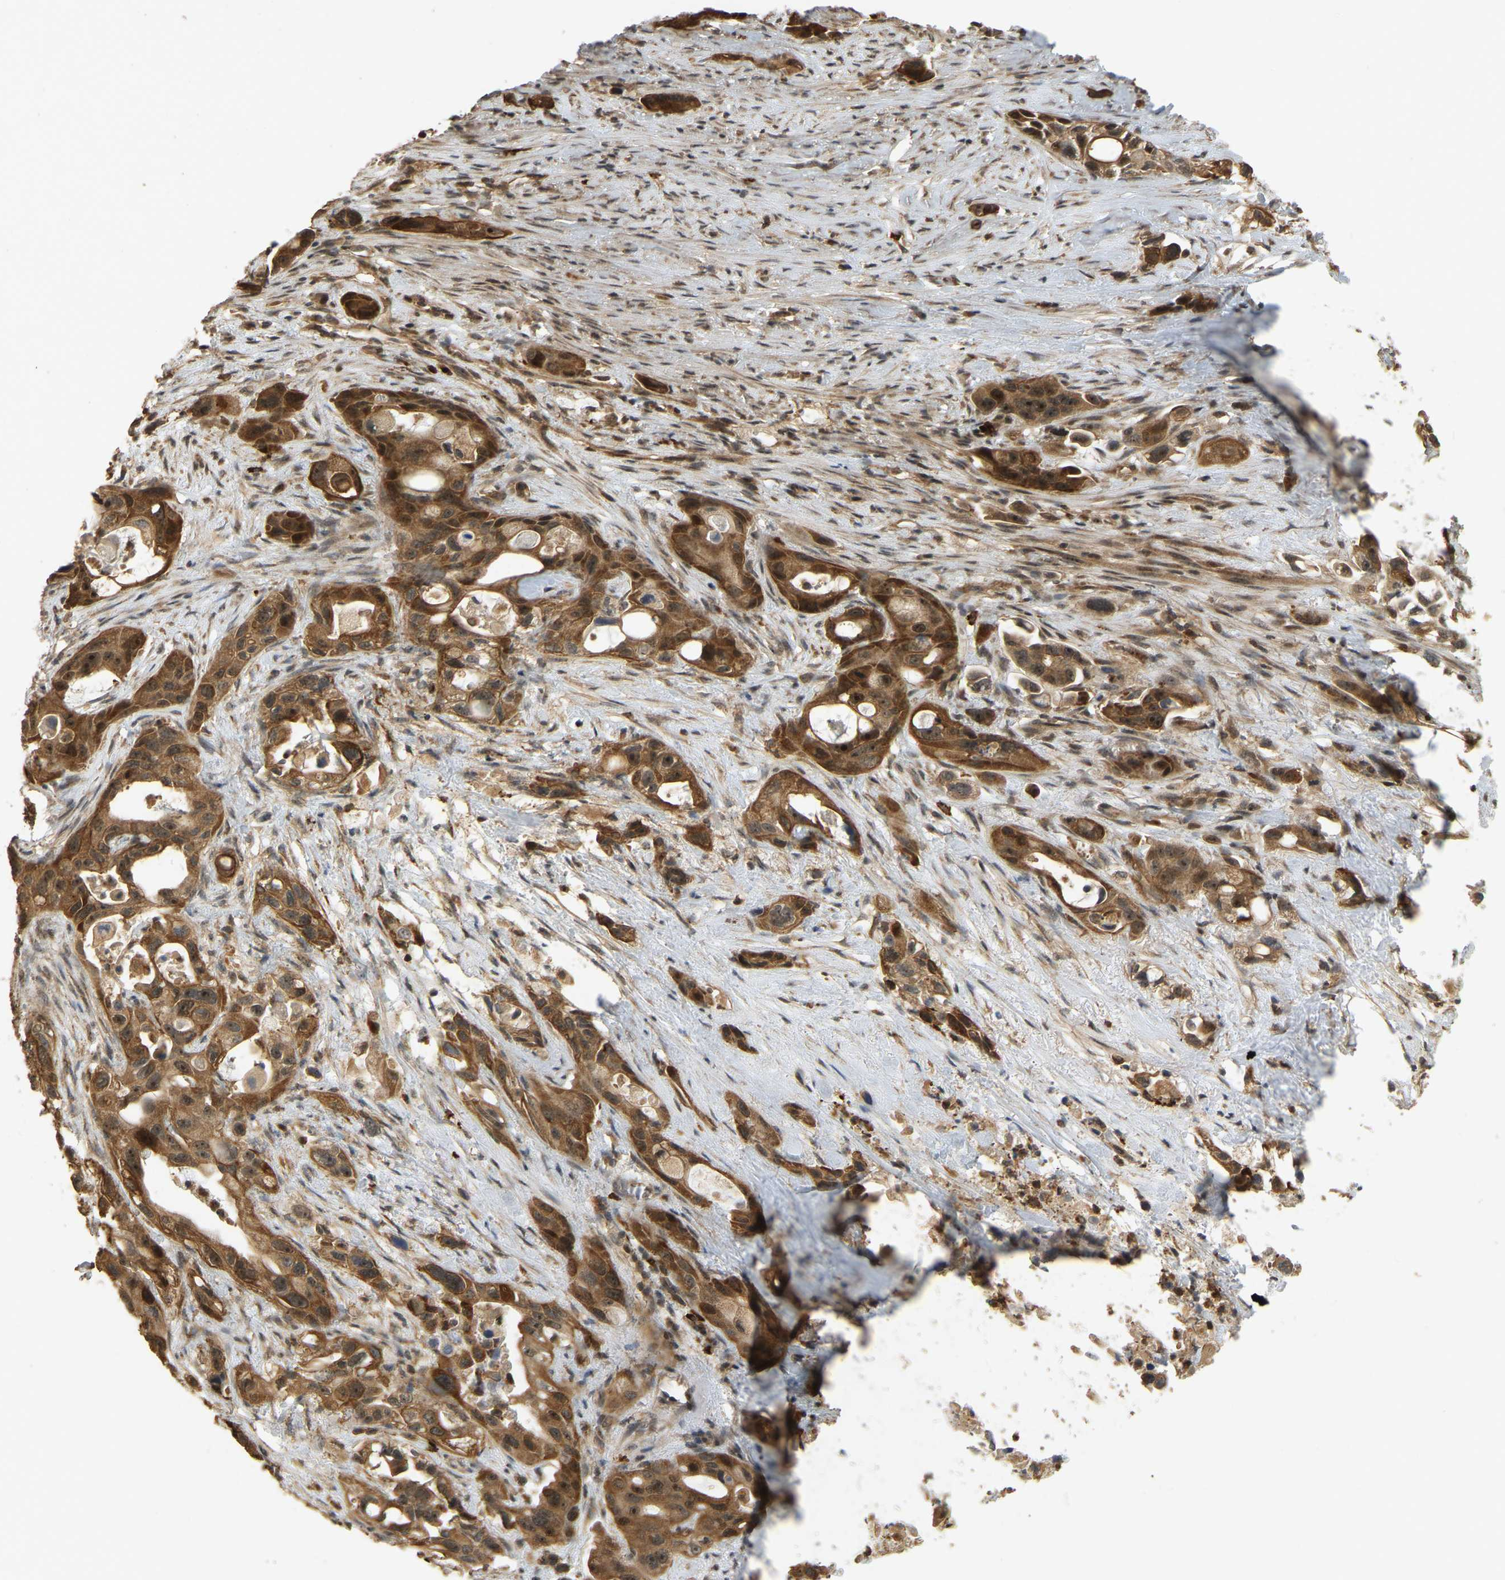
{"staining": {"intensity": "strong", "quantity": ">75%", "location": "cytoplasmic/membranous,nuclear"}, "tissue": "pancreatic cancer", "cell_type": "Tumor cells", "image_type": "cancer", "snomed": [{"axis": "morphology", "description": "Adenocarcinoma, NOS"}, {"axis": "topography", "description": "Pancreas"}], "caption": "Human pancreatic cancer (adenocarcinoma) stained with a protein marker reveals strong staining in tumor cells.", "gene": "BRF2", "patient": {"sex": "male", "age": 53}}